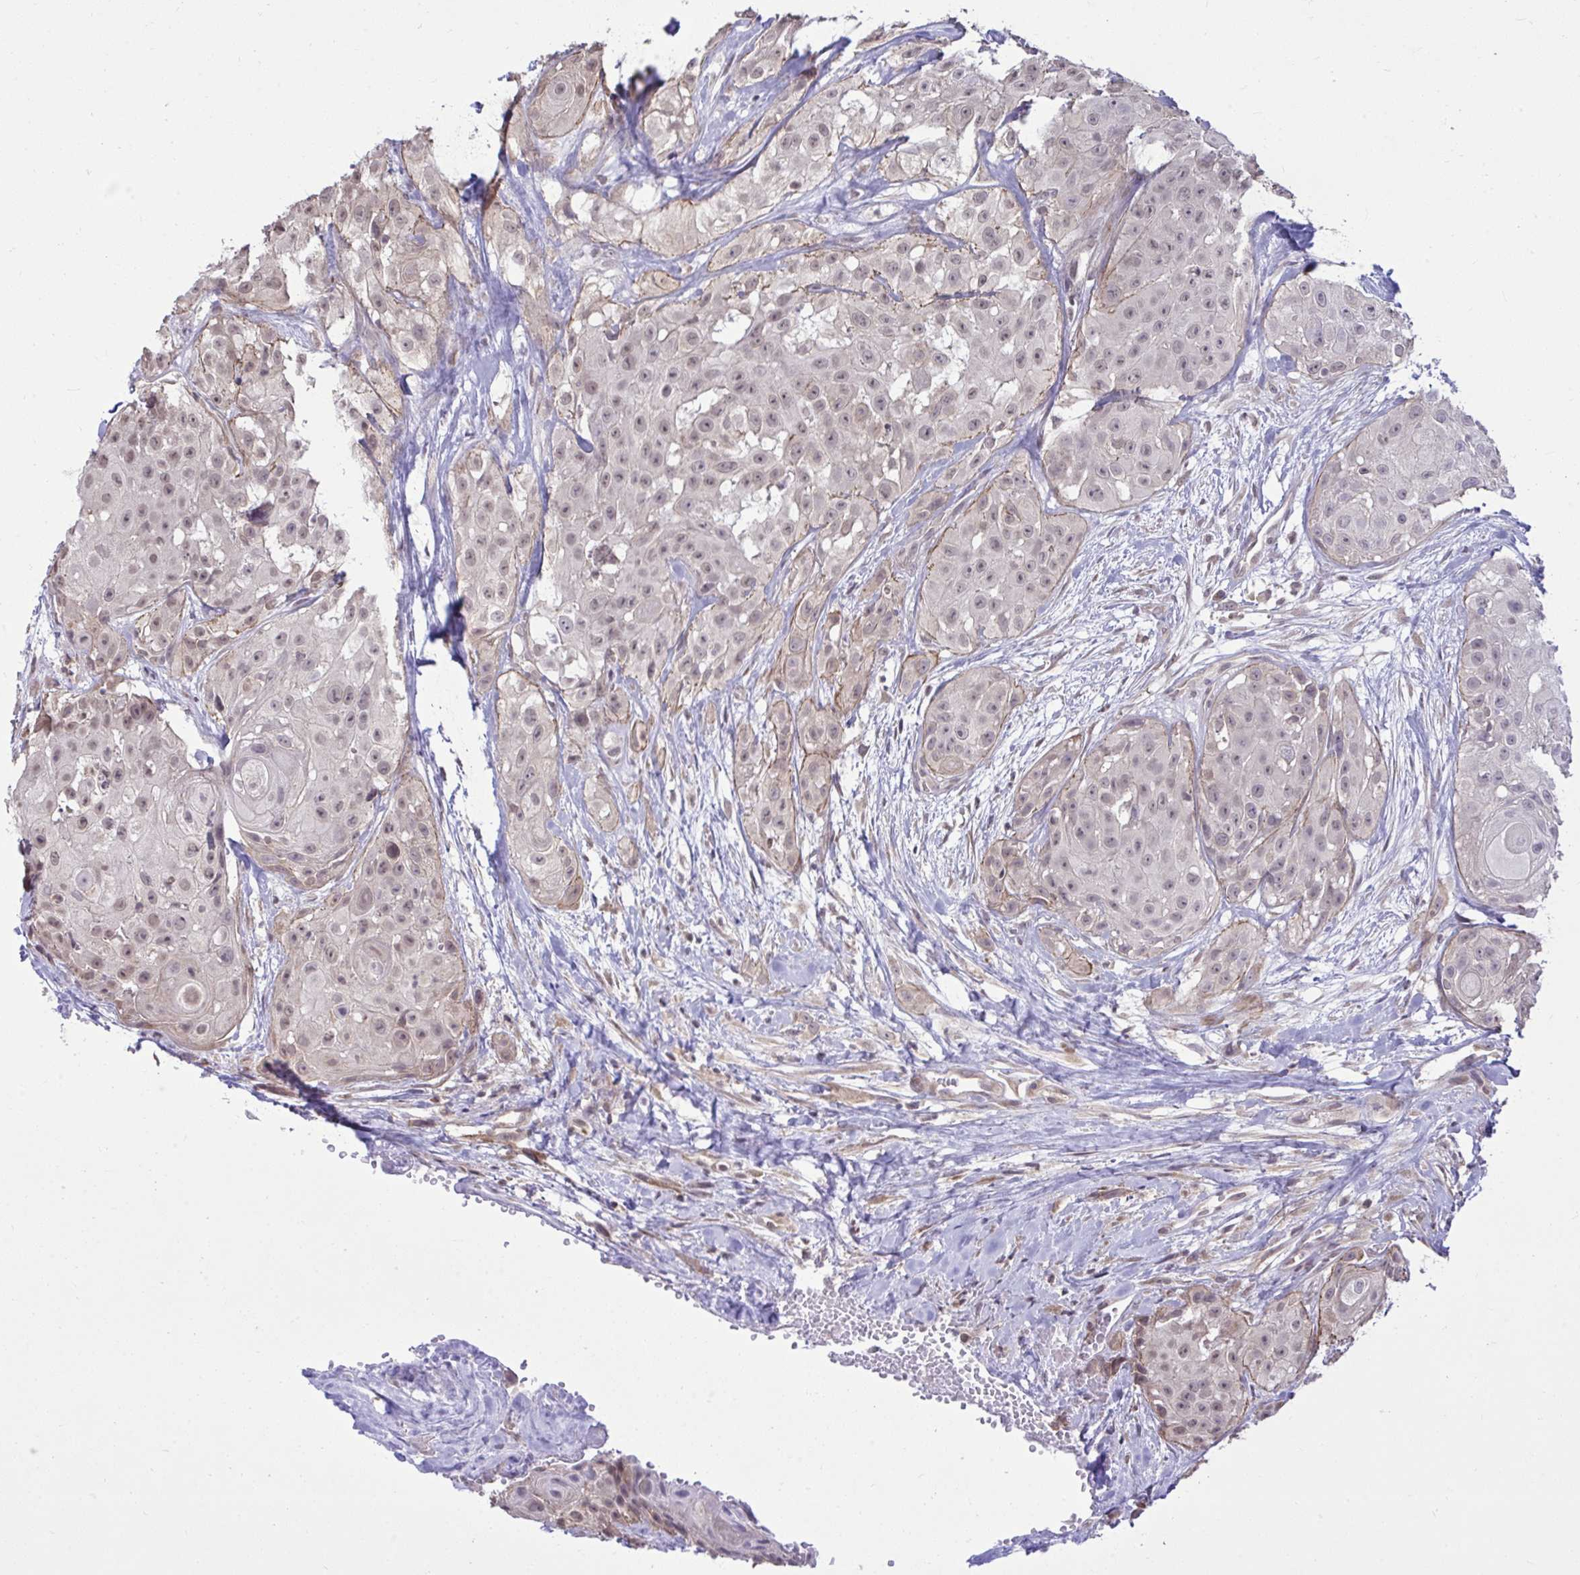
{"staining": {"intensity": "weak", "quantity": ">75%", "location": "nuclear"}, "tissue": "head and neck cancer", "cell_type": "Tumor cells", "image_type": "cancer", "snomed": [{"axis": "morphology", "description": "Squamous cell carcinoma, NOS"}, {"axis": "topography", "description": "Head-Neck"}], "caption": "Protein staining of head and neck squamous cell carcinoma tissue displays weak nuclear staining in about >75% of tumor cells.", "gene": "CYP20A1", "patient": {"sex": "male", "age": 83}}